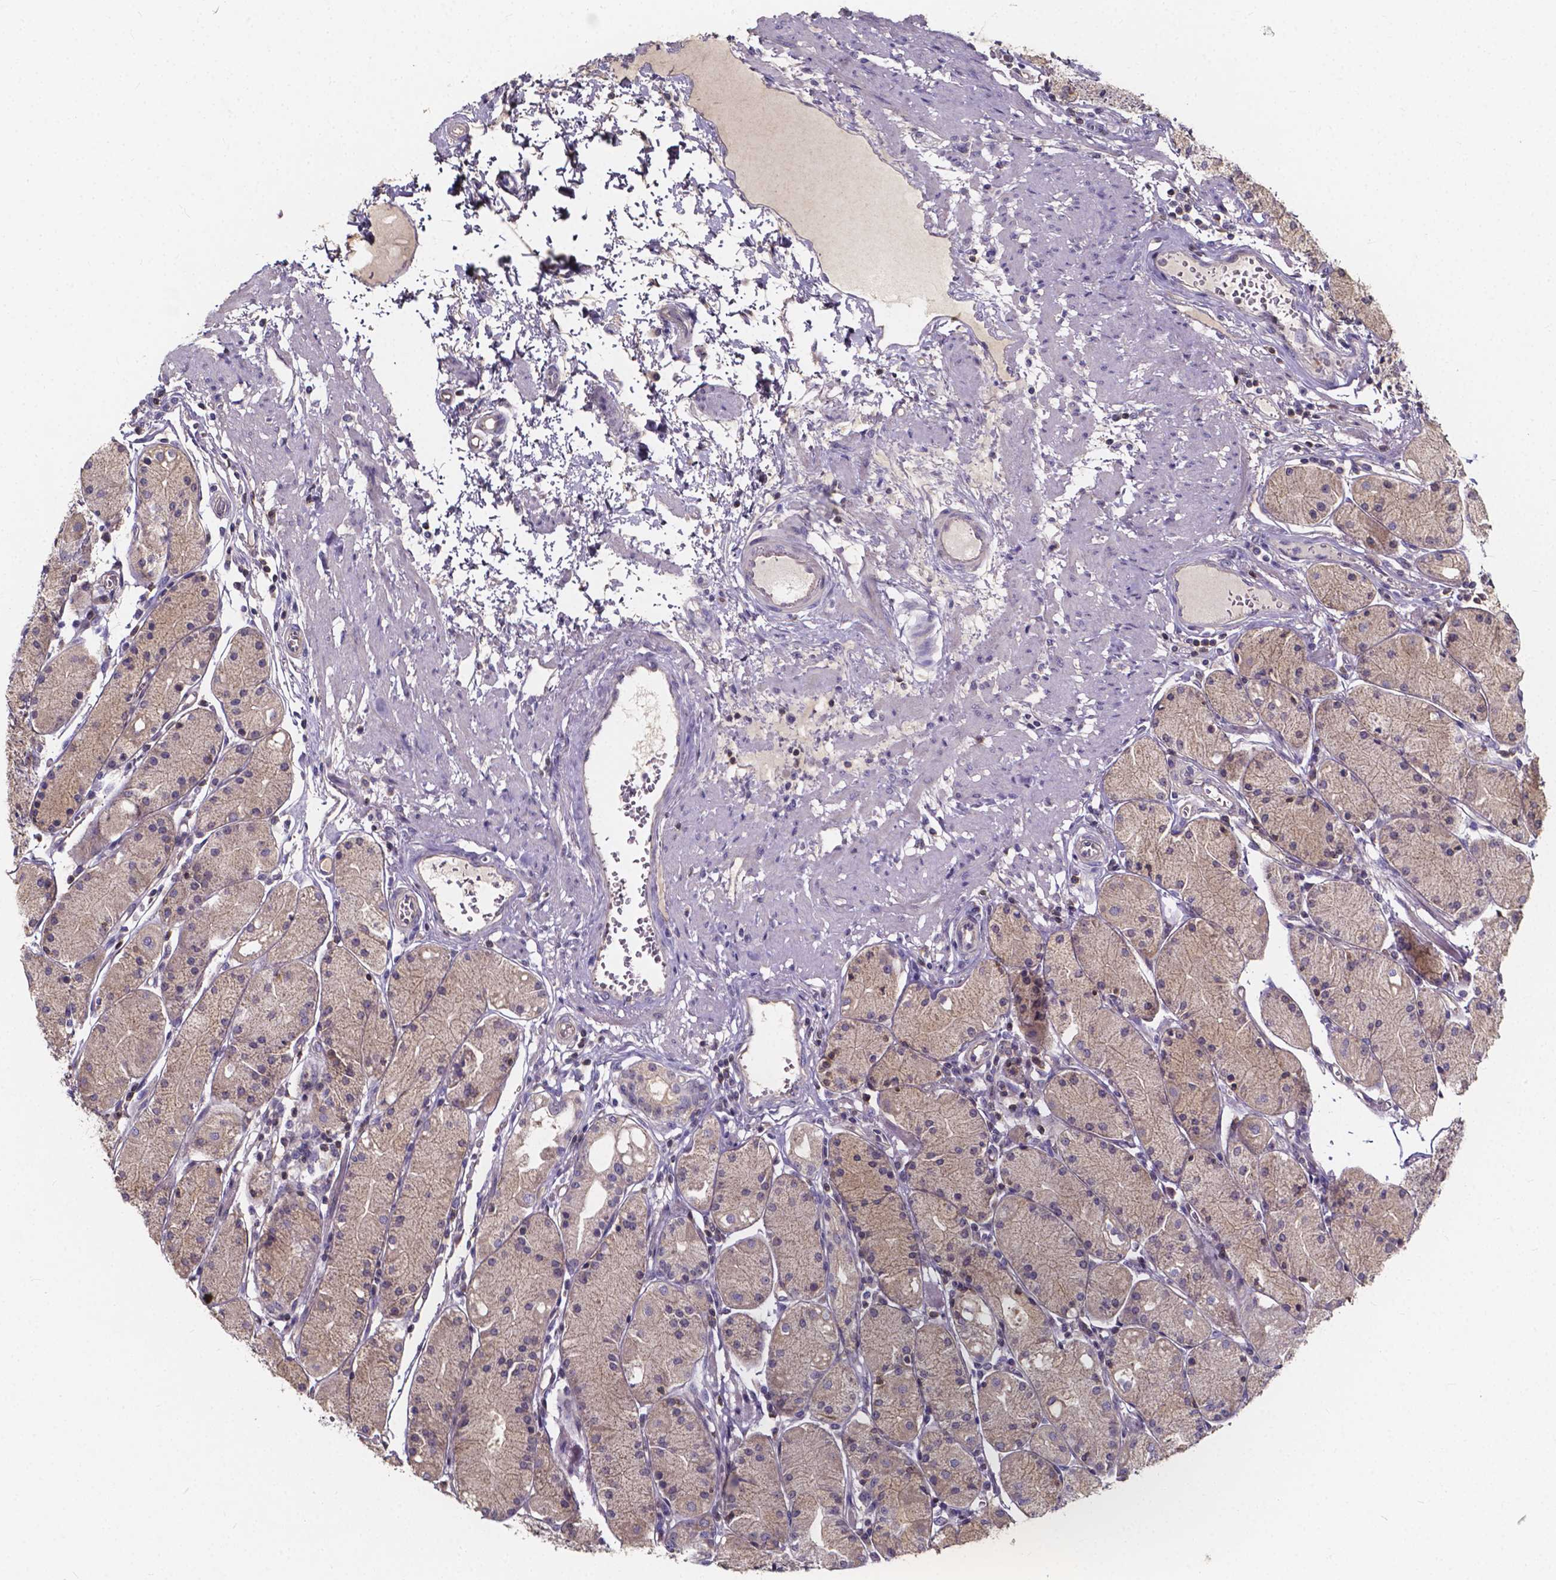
{"staining": {"intensity": "weak", "quantity": "<25%", "location": "cytoplasmic/membranous"}, "tissue": "stomach", "cell_type": "Glandular cells", "image_type": "normal", "snomed": [{"axis": "morphology", "description": "Normal tissue, NOS"}, {"axis": "topography", "description": "Stomach, upper"}], "caption": "Human stomach stained for a protein using IHC reveals no positivity in glandular cells.", "gene": "THEMIS", "patient": {"sex": "male", "age": 69}}